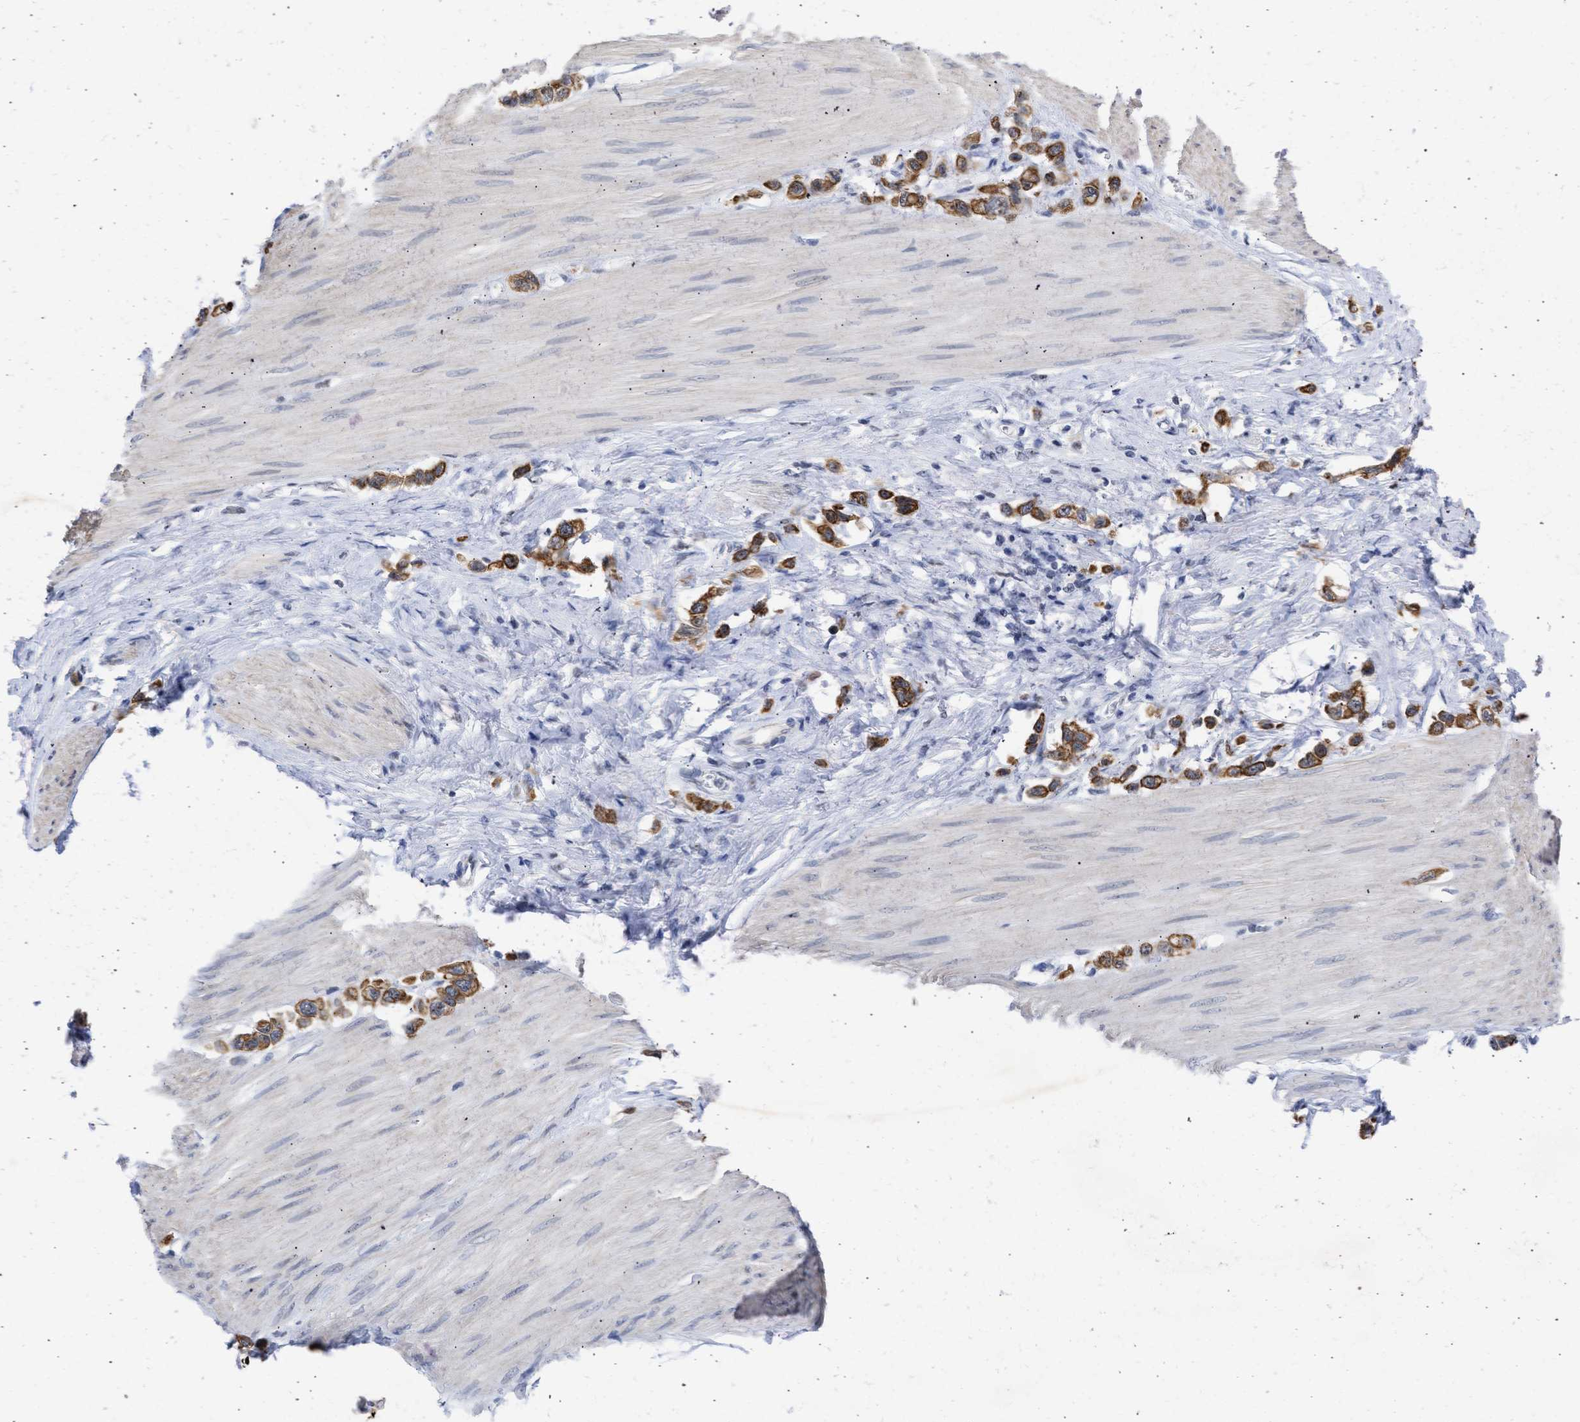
{"staining": {"intensity": "strong", "quantity": ">75%", "location": "cytoplasmic/membranous"}, "tissue": "stomach cancer", "cell_type": "Tumor cells", "image_type": "cancer", "snomed": [{"axis": "morphology", "description": "Adenocarcinoma, NOS"}, {"axis": "topography", "description": "Stomach"}], "caption": "Stomach adenocarcinoma tissue displays strong cytoplasmic/membranous positivity in about >75% of tumor cells, visualized by immunohistochemistry.", "gene": "DDX41", "patient": {"sex": "female", "age": 65}}